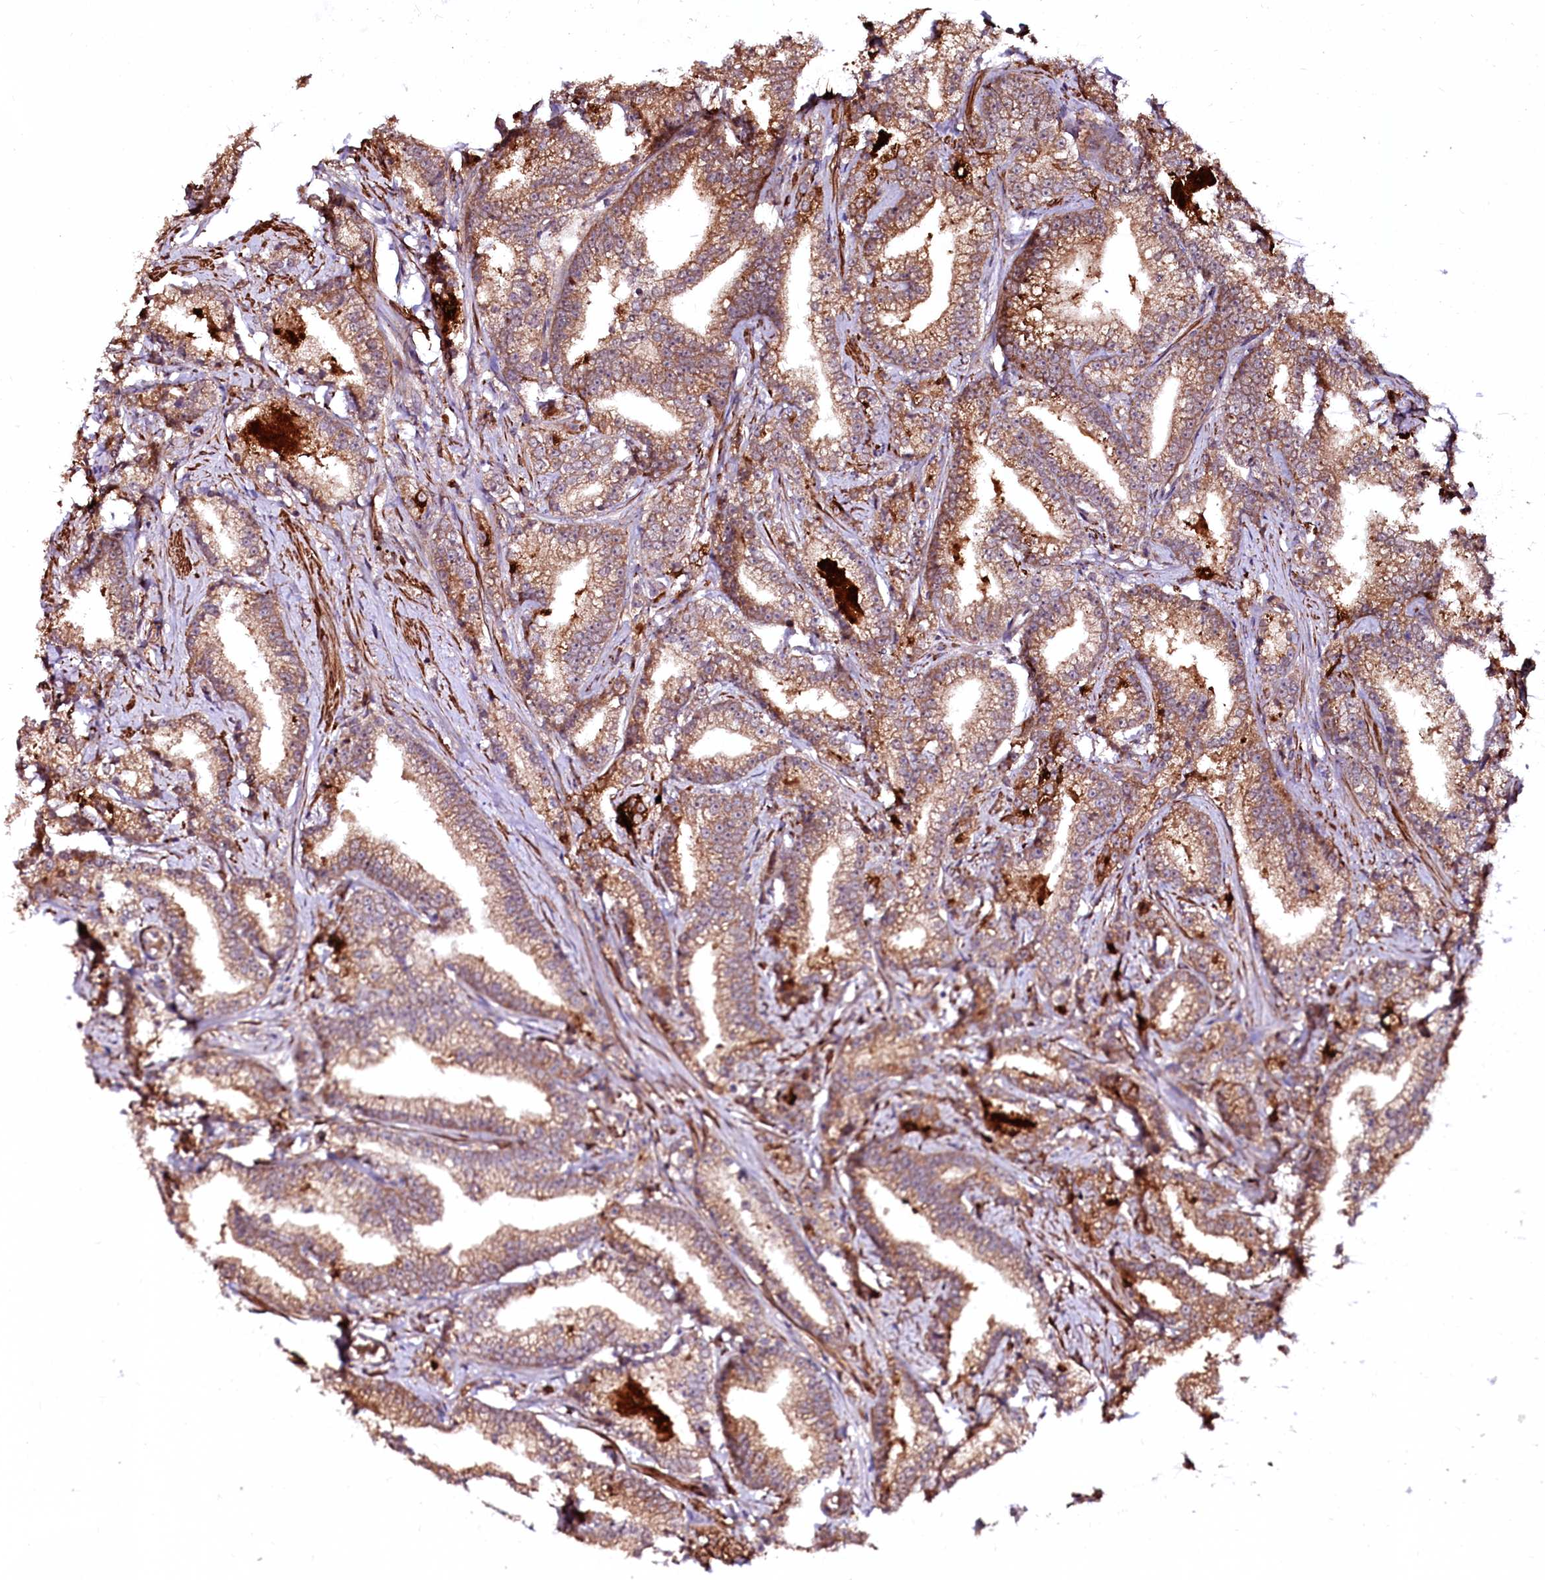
{"staining": {"intensity": "moderate", "quantity": ">75%", "location": "cytoplasmic/membranous"}, "tissue": "prostate cancer", "cell_type": "Tumor cells", "image_type": "cancer", "snomed": [{"axis": "morphology", "description": "Adenocarcinoma, High grade"}, {"axis": "topography", "description": "Prostate and seminal vesicle, NOS"}], "caption": "This histopathology image reveals high-grade adenocarcinoma (prostate) stained with IHC to label a protein in brown. The cytoplasmic/membranous of tumor cells show moderate positivity for the protein. Nuclei are counter-stained blue.", "gene": "N4BP1", "patient": {"sex": "male", "age": 67}}